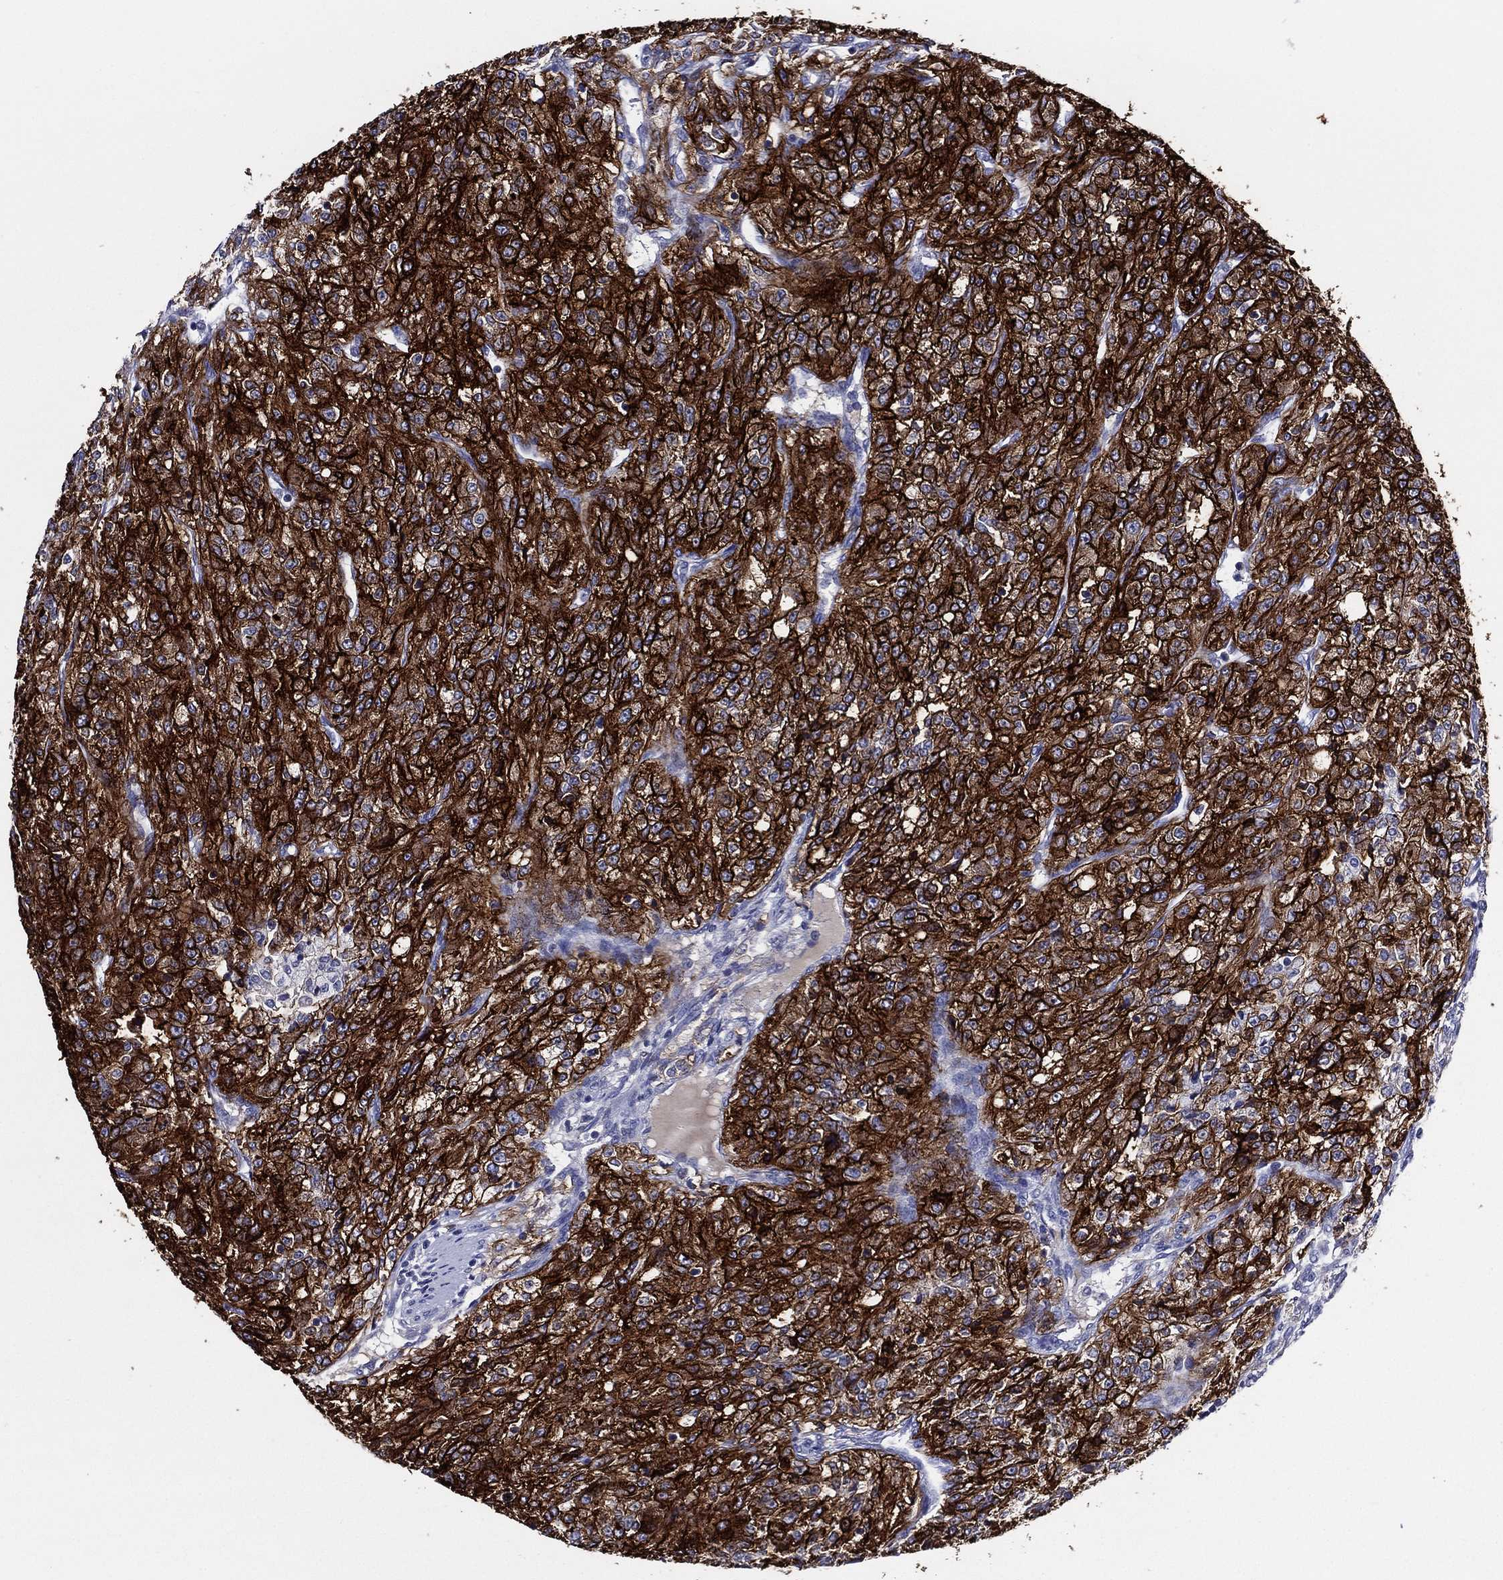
{"staining": {"intensity": "strong", "quantity": ">75%", "location": "cytoplasmic/membranous"}, "tissue": "renal cancer", "cell_type": "Tumor cells", "image_type": "cancer", "snomed": [{"axis": "morphology", "description": "Adenocarcinoma, NOS"}, {"axis": "topography", "description": "Kidney"}], "caption": "Renal cancer stained with immunohistochemistry (IHC) exhibits strong cytoplasmic/membranous staining in about >75% of tumor cells.", "gene": "ACE2", "patient": {"sex": "female", "age": 63}}